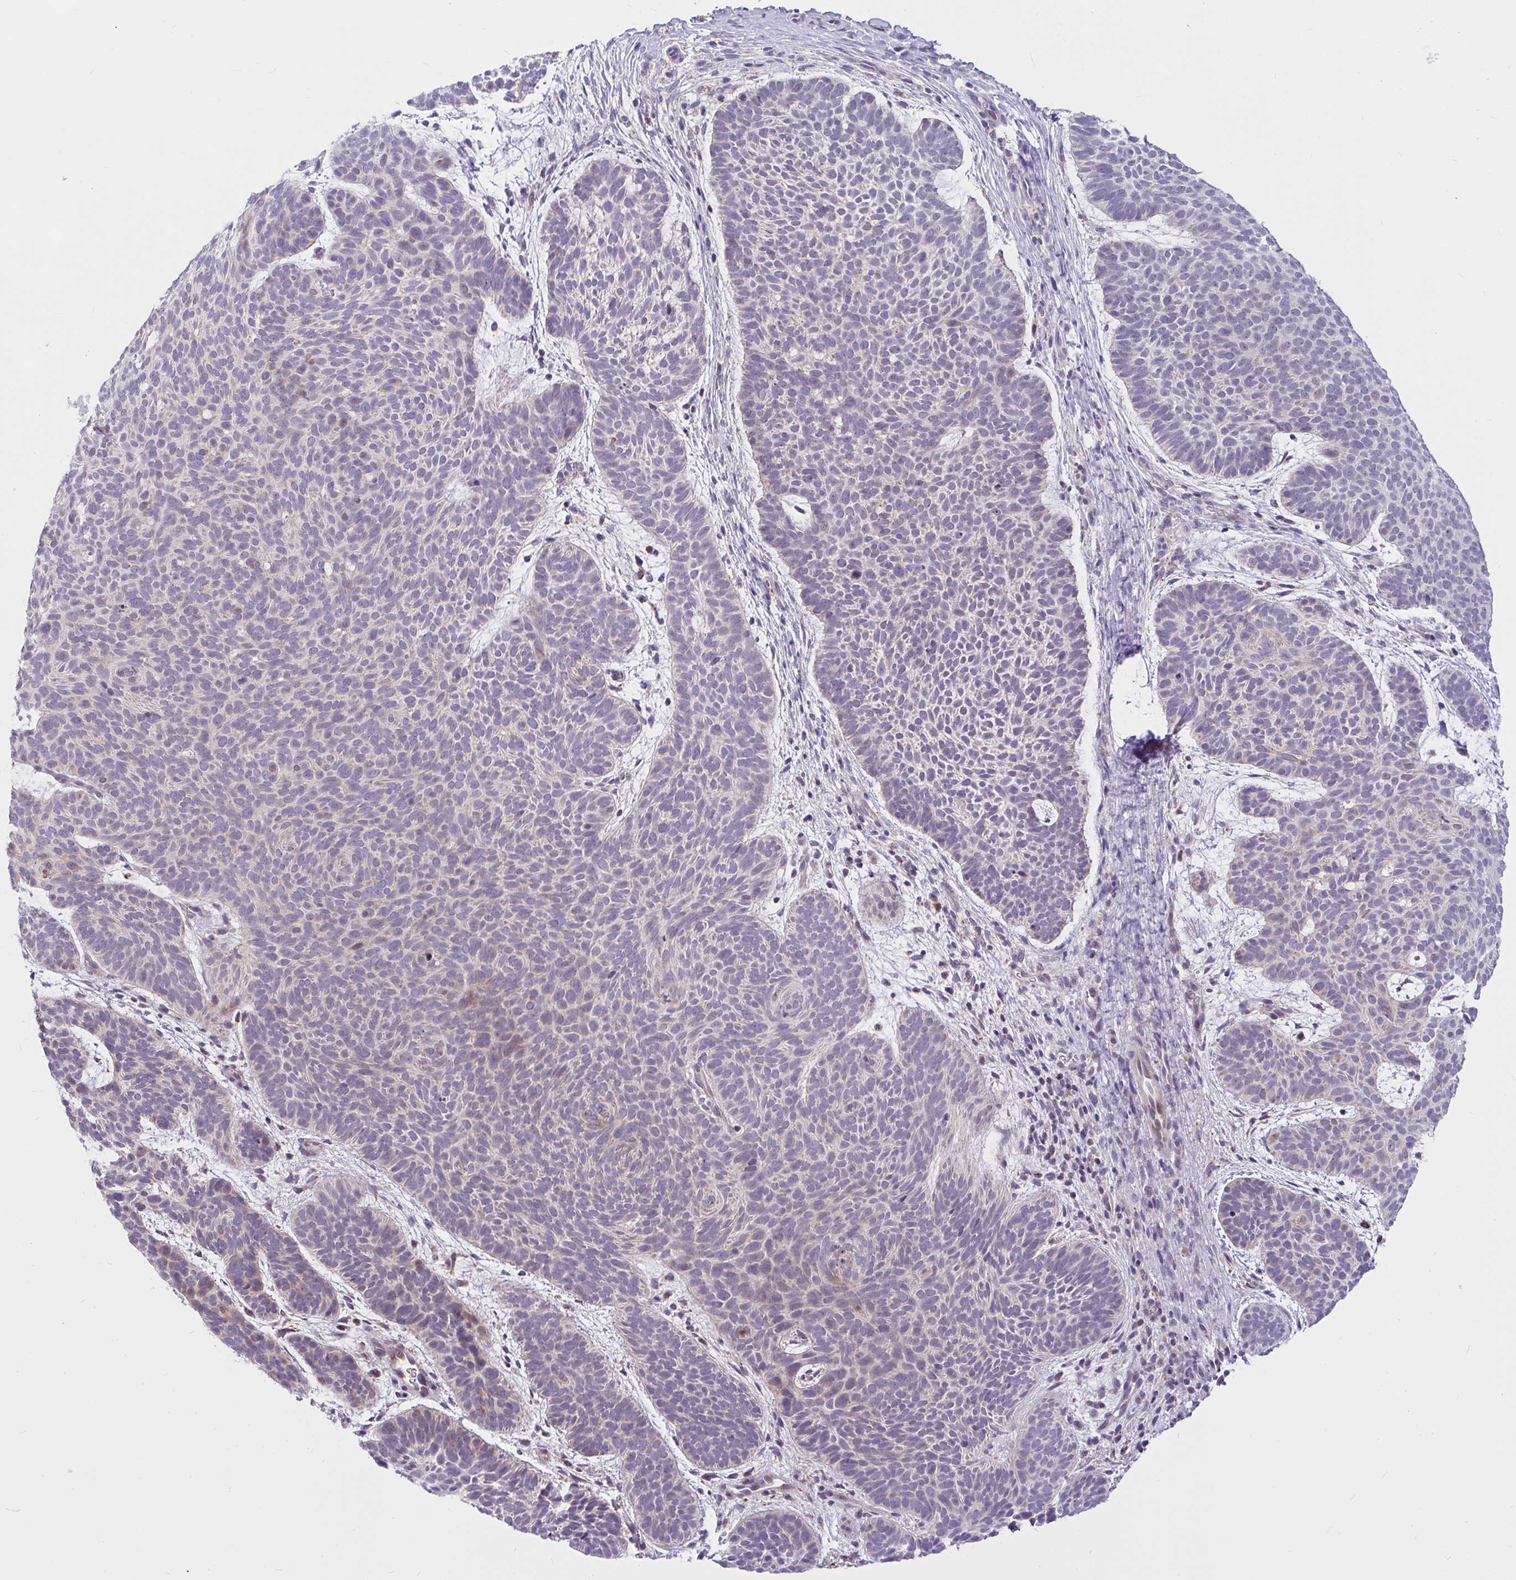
{"staining": {"intensity": "negative", "quantity": "none", "location": "none"}, "tissue": "skin cancer", "cell_type": "Tumor cells", "image_type": "cancer", "snomed": [{"axis": "morphology", "description": "Basal cell carcinoma"}, {"axis": "topography", "description": "Skin"}, {"axis": "topography", "description": "Skin of face"}], "caption": "DAB immunohistochemical staining of human skin cancer (basal cell carcinoma) exhibits no significant staining in tumor cells. (DAB (3,3'-diaminobenzidine) IHC visualized using brightfield microscopy, high magnification).", "gene": "CEP63", "patient": {"sex": "male", "age": 73}}